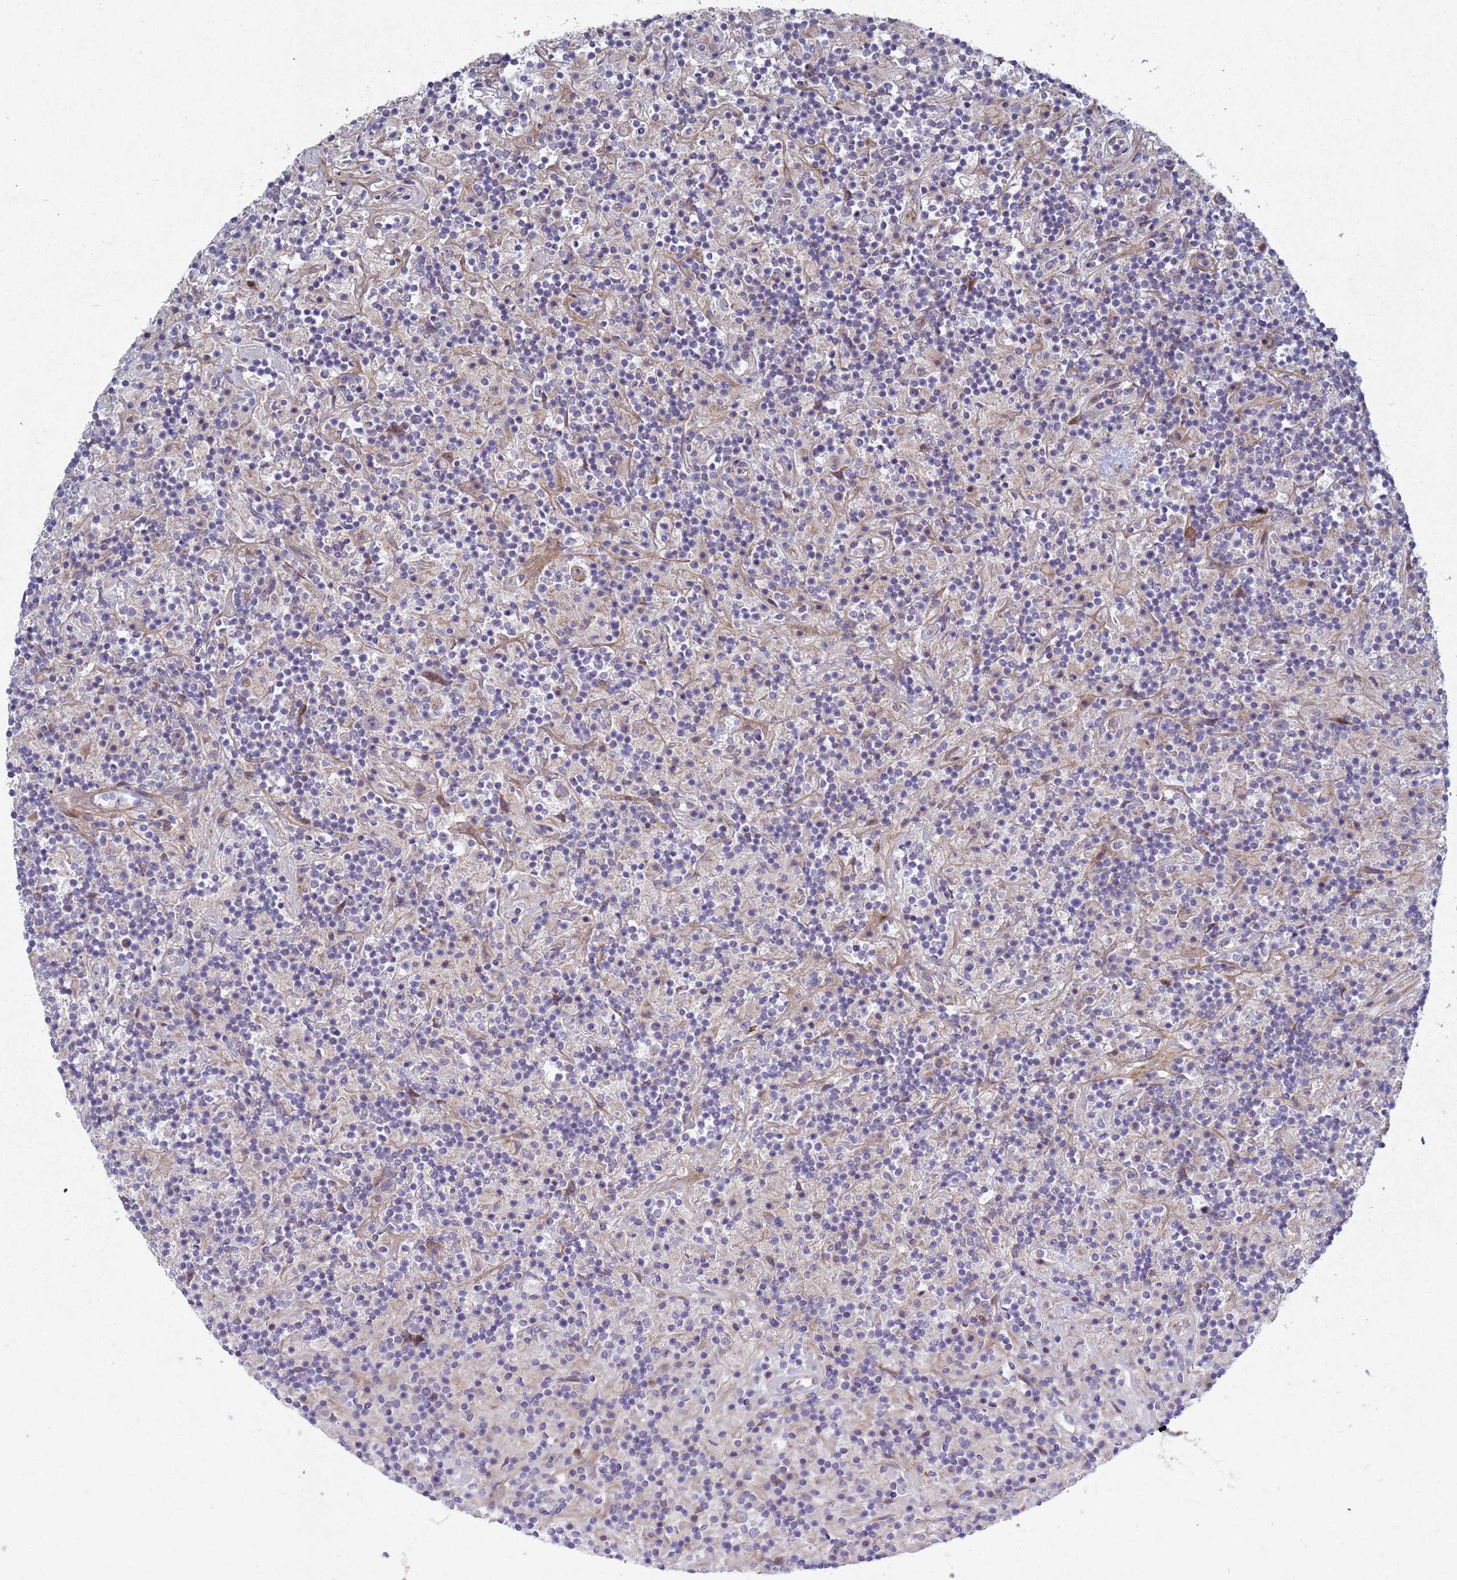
{"staining": {"intensity": "negative", "quantity": "none", "location": "none"}, "tissue": "lymphoma", "cell_type": "Tumor cells", "image_type": "cancer", "snomed": [{"axis": "morphology", "description": "Hodgkin's disease, NOS"}, {"axis": "topography", "description": "Lymph node"}], "caption": "There is no significant staining in tumor cells of Hodgkin's disease. (DAB immunohistochemistry (IHC), high magnification).", "gene": "TNPO2", "patient": {"sex": "male", "age": 70}}